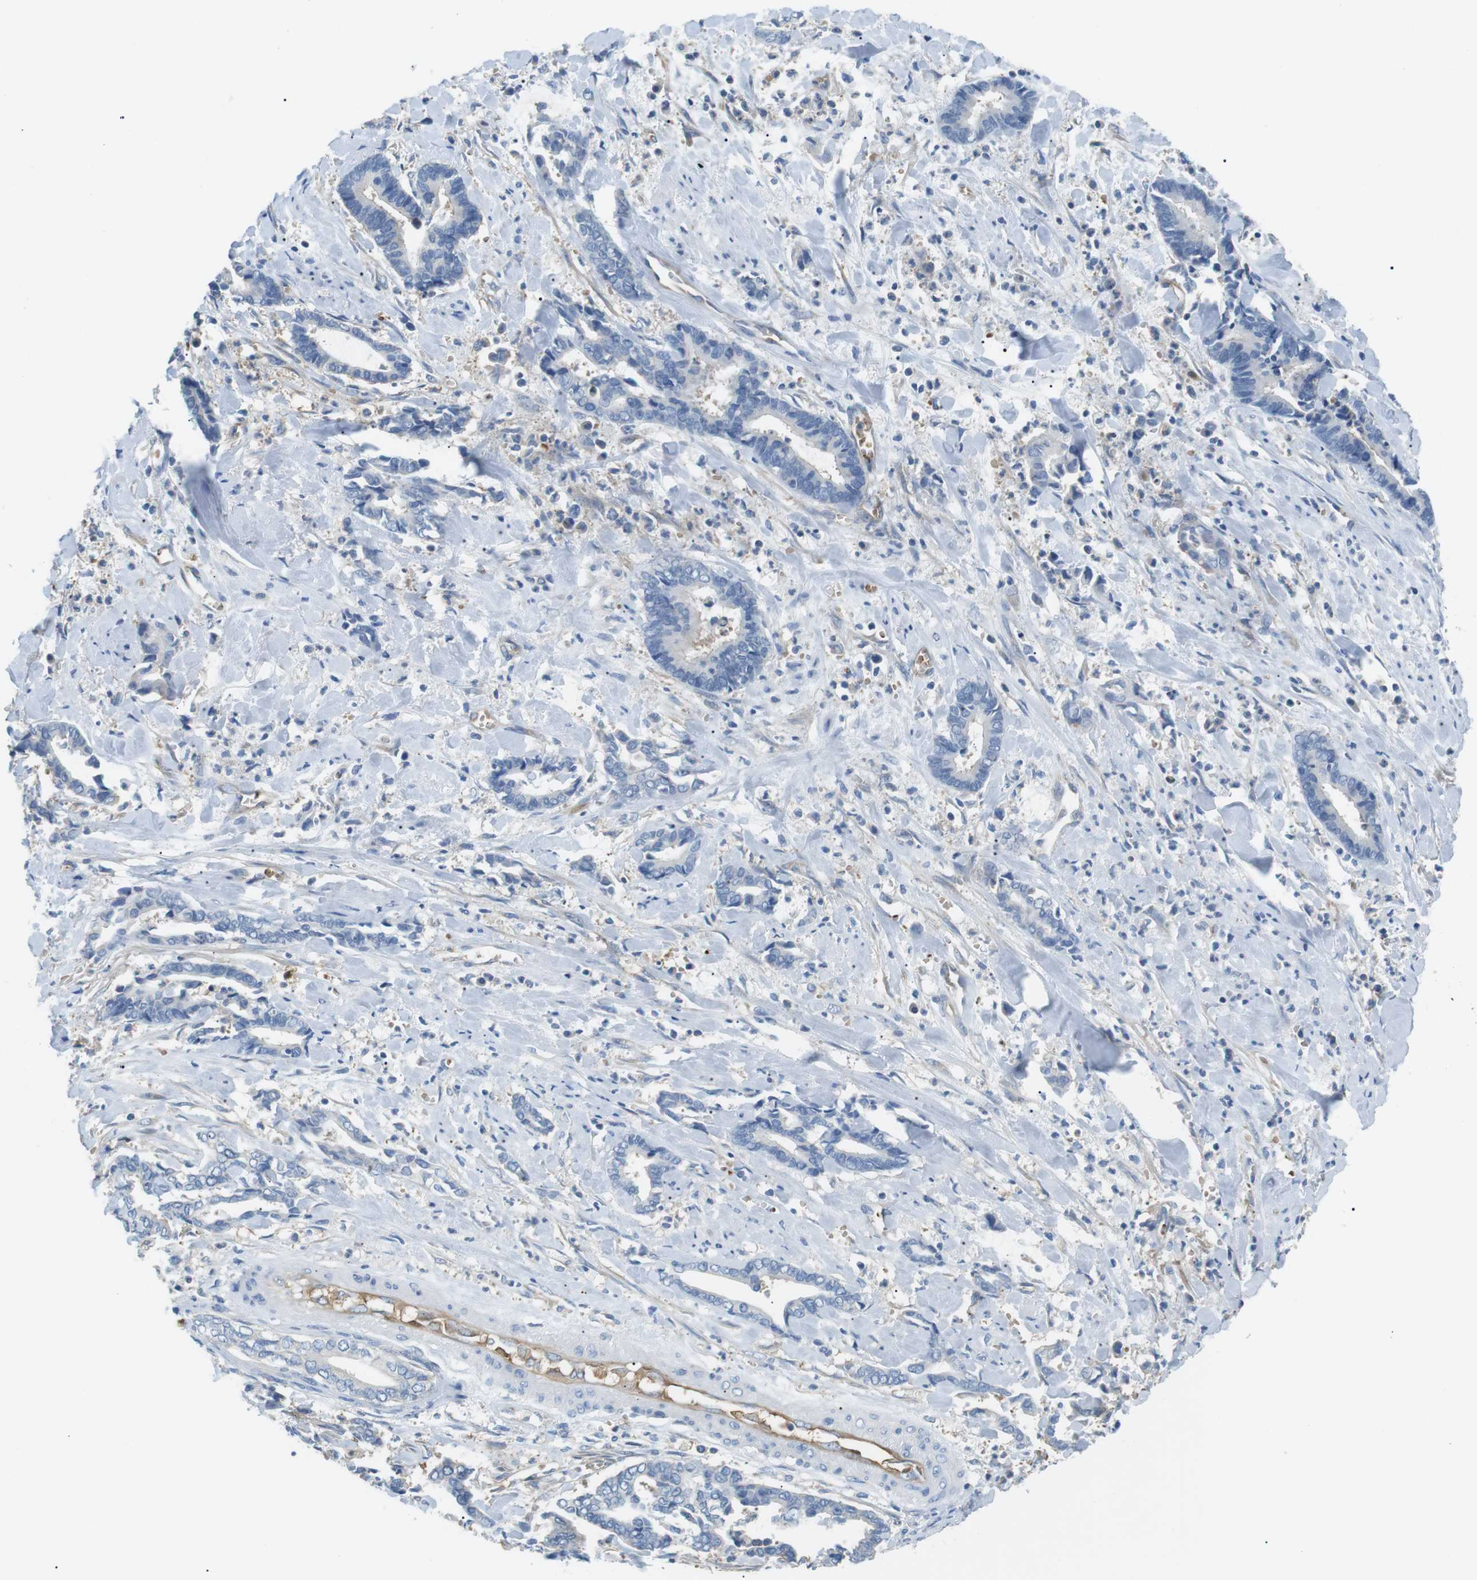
{"staining": {"intensity": "negative", "quantity": "none", "location": "none"}, "tissue": "cervical cancer", "cell_type": "Tumor cells", "image_type": "cancer", "snomed": [{"axis": "morphology", "description": "Adenocarcinoma, NOS"}, {"axis": "topography", "description": "Cervix"}], "caption": "This photomicrograph is of cervical cancer (adenocarcinoma) stained with immunohistochemistry to label a protein in brown with the nuclei are counter-stained blue. There is no positivity in tumor cells.", "gene": "ADCY10", "patient": {"sex": "female", "age": 44}}